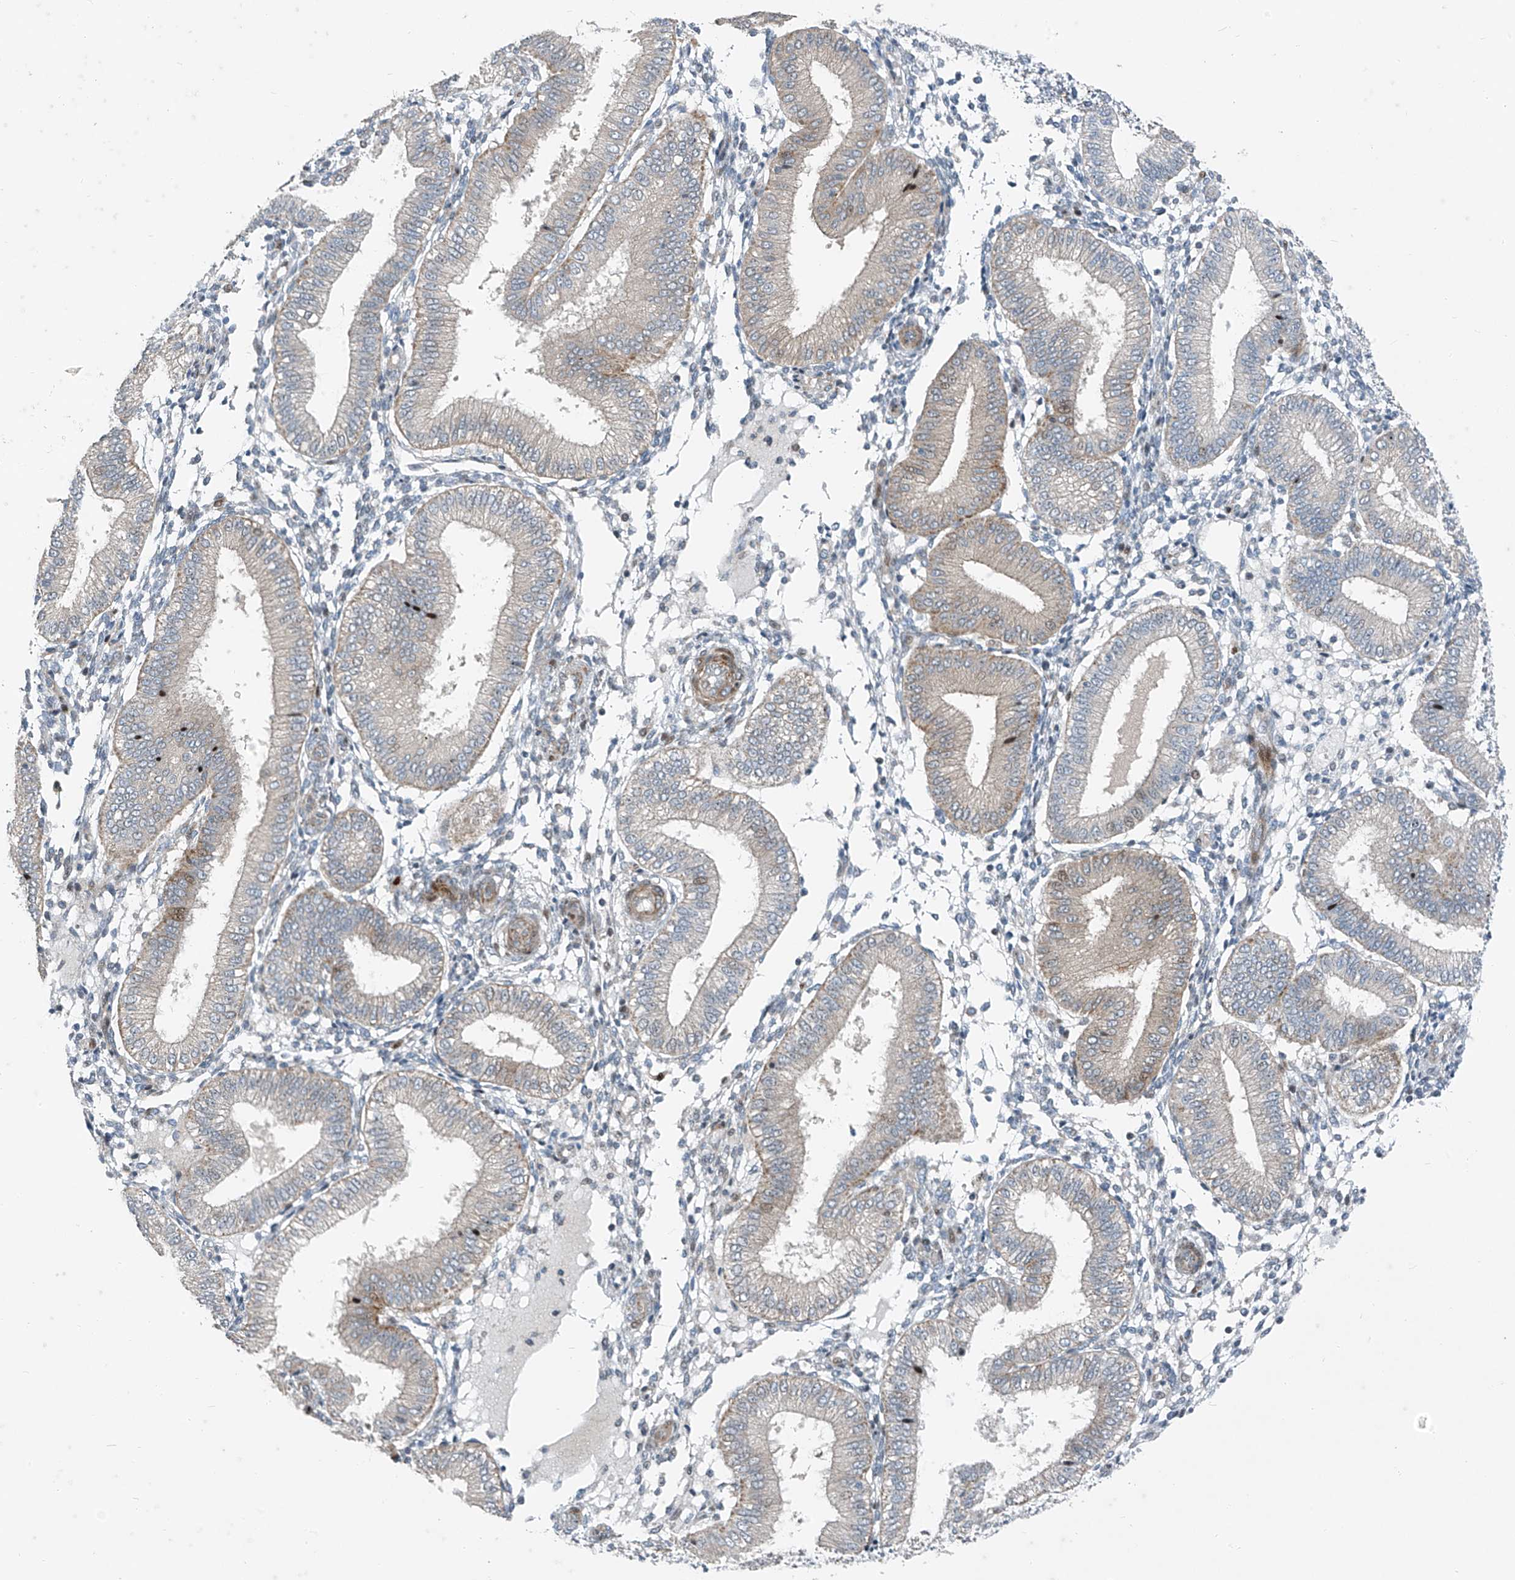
{"staining": {"intensity": "negative", "quantity": "none", "location": "none"}, "tissue": "endometrium", "cell_type": "Cells in endometrial stroma", "image_type": "normal", "snomed": [{"axis": "morphology", "description": "Normal tissue, NOS"}, {"axis": "topography", "description": "Endometrium"}], "caption": "IHC image of unremarkable endometrium: human endometrium stained with DAB (3,3'-diaminobenzidine) exhibits no significant protein staining in cells in endometrial stroma.", "gene": "PPCS", "patient": {"sex": "female", "age": 39}}